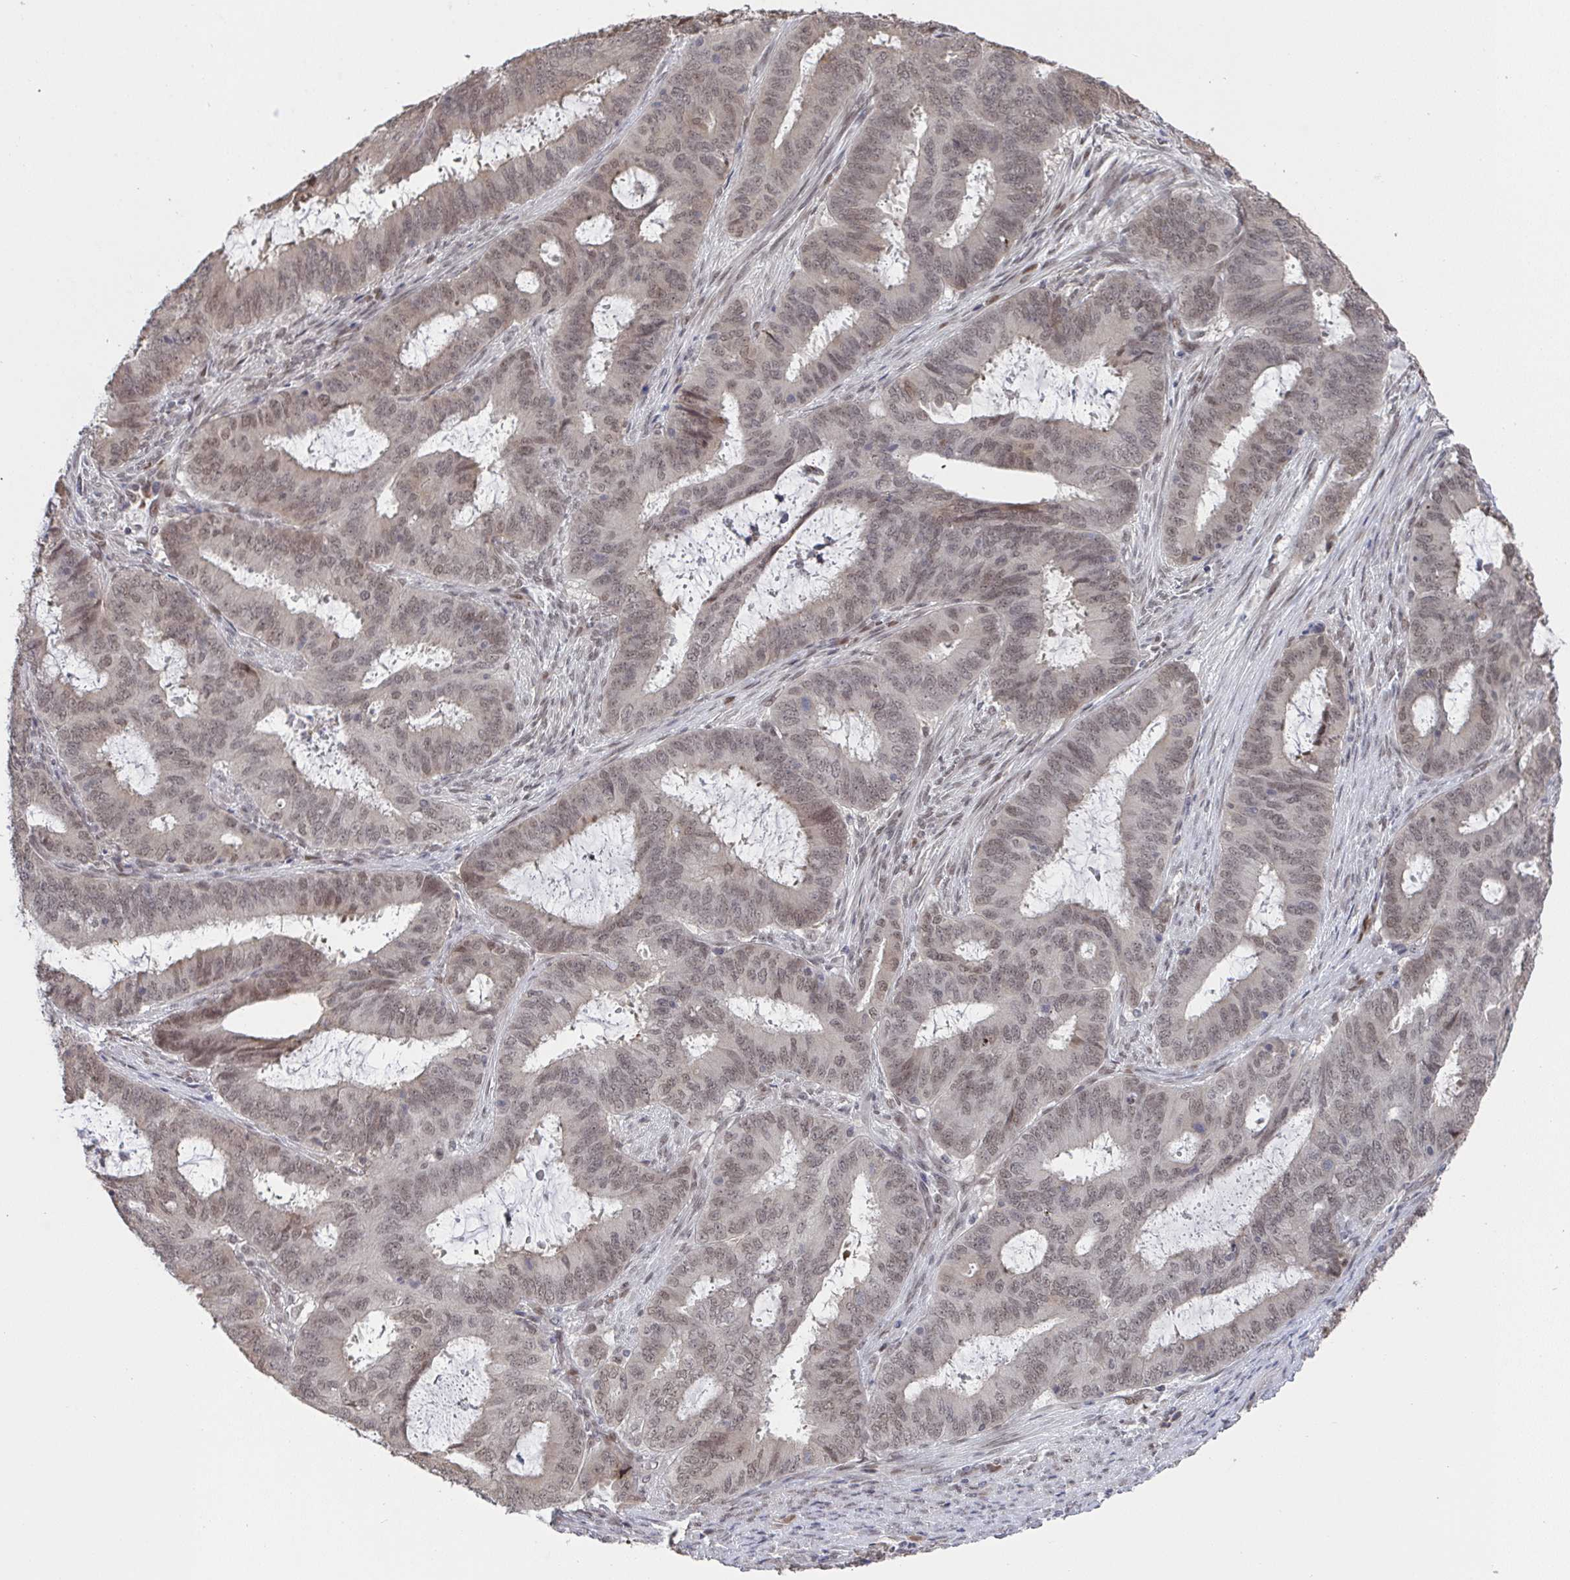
{"staining": {"intensity": "moderate", "quantity": ">75%", "location": "nuclear"}, "tissue": "endometrial cancer", "cell_type": "Tumor cells", "image_type": "cancer", "snomed": [{"axis": "morphology", "description": "Adenocarcinoma, NOS"}, {"axis": "topography", "description": "Endometrium"}], "caption": "Moderate nuclear expression is present in approximately >75% of tumor cells in endometrial cancer.", "gene": "JMJD1C", "patient": {"sex": "female", "age": 51}}